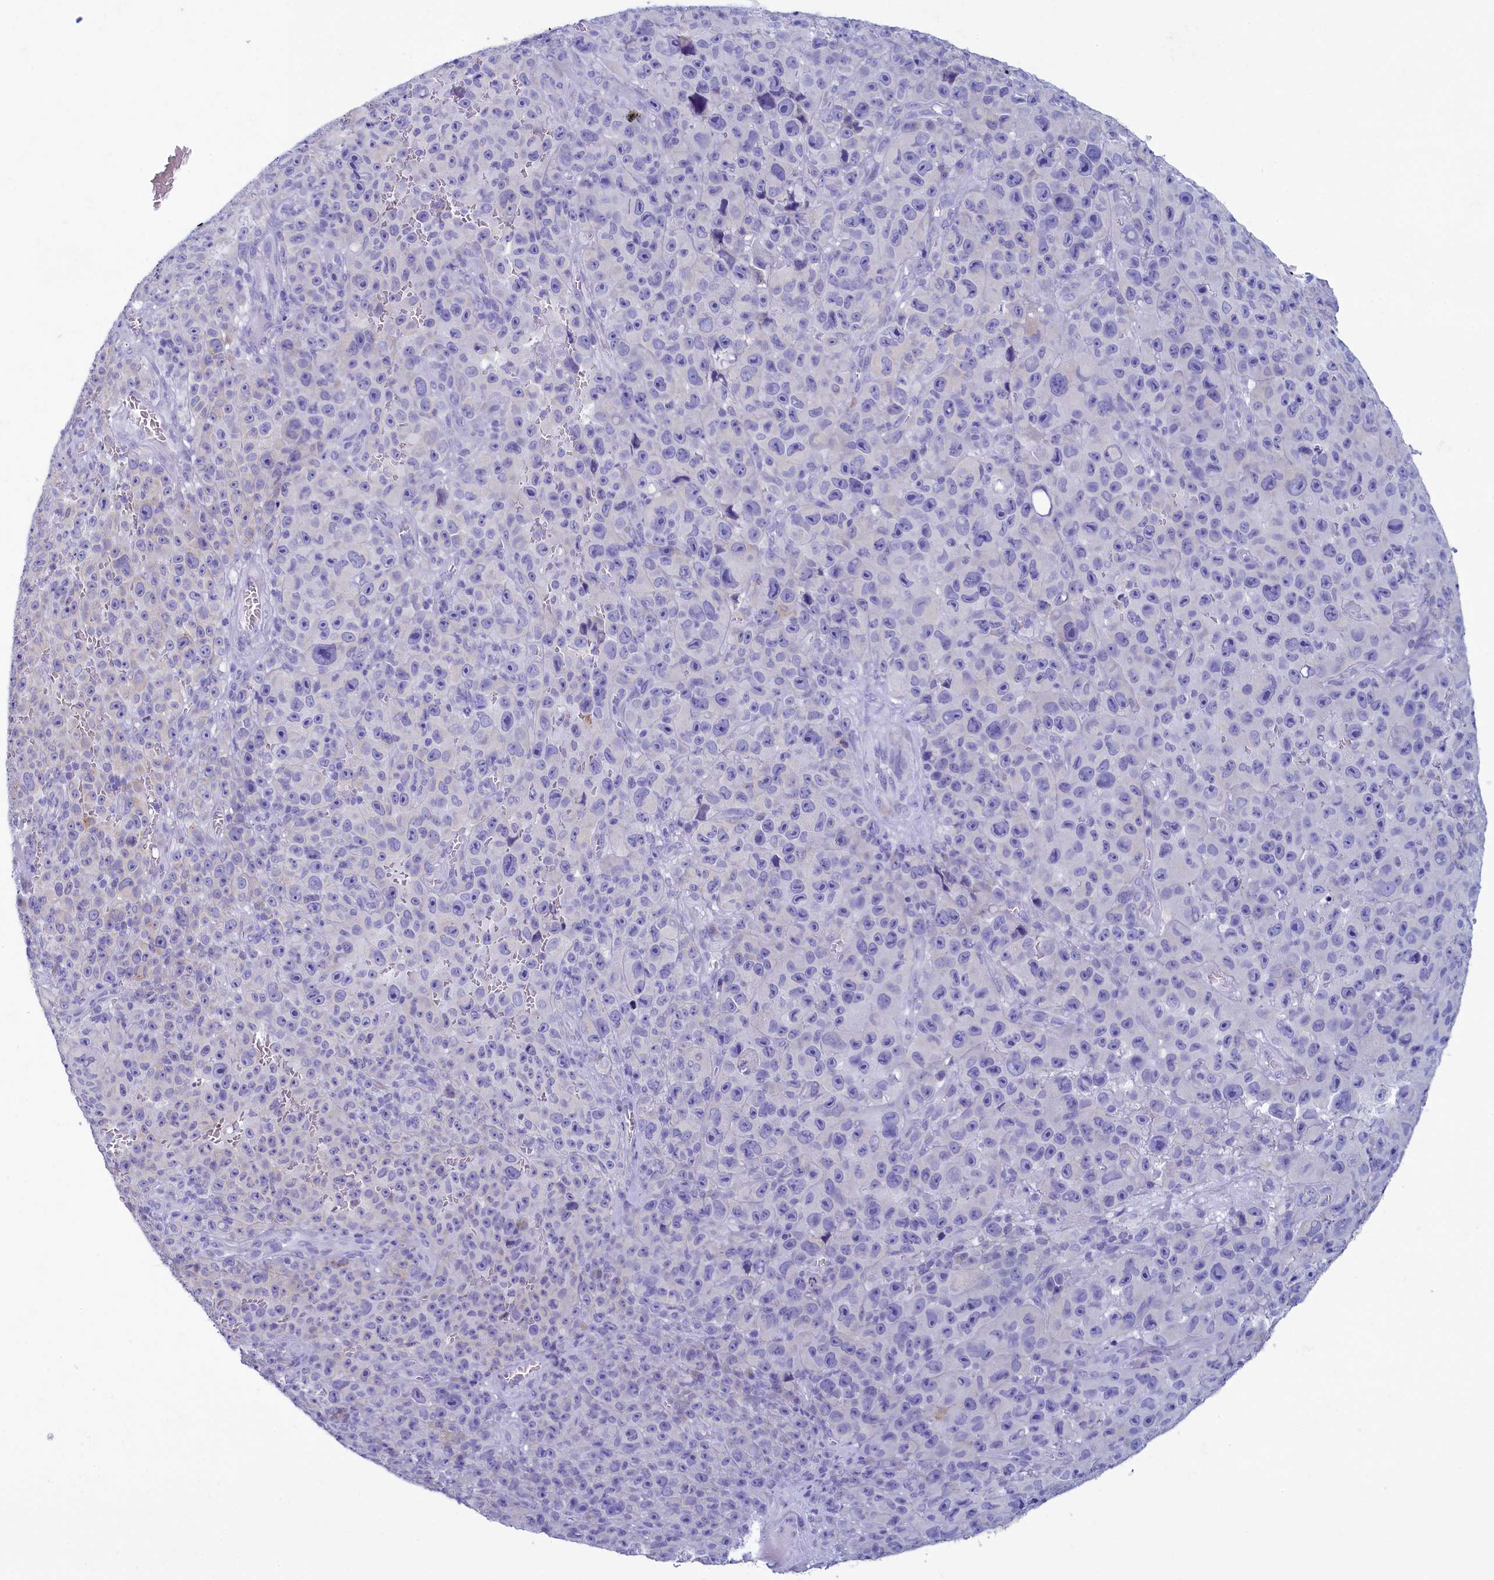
{"staining": {"intensity": "negative", "quantity": "none", "location": "none"}, "tissue": "melanoma", "cell_type": "Tumor cells", "image_type": "cancer", "snomed": [{"axis": "morphology", "description": "Malignant melanoma, NOS"}, {"axis": "topography", "description": "Skin"}], "caption": "This micrograph is of malignant melanoma stained with immunohistochemistry (IHC) to label a protein in brown with the nuclei are counter-stained blue. There is no staining in tumor cells.", "gene": "SKA3", "patient": {"sex": "female", "age": 82}}